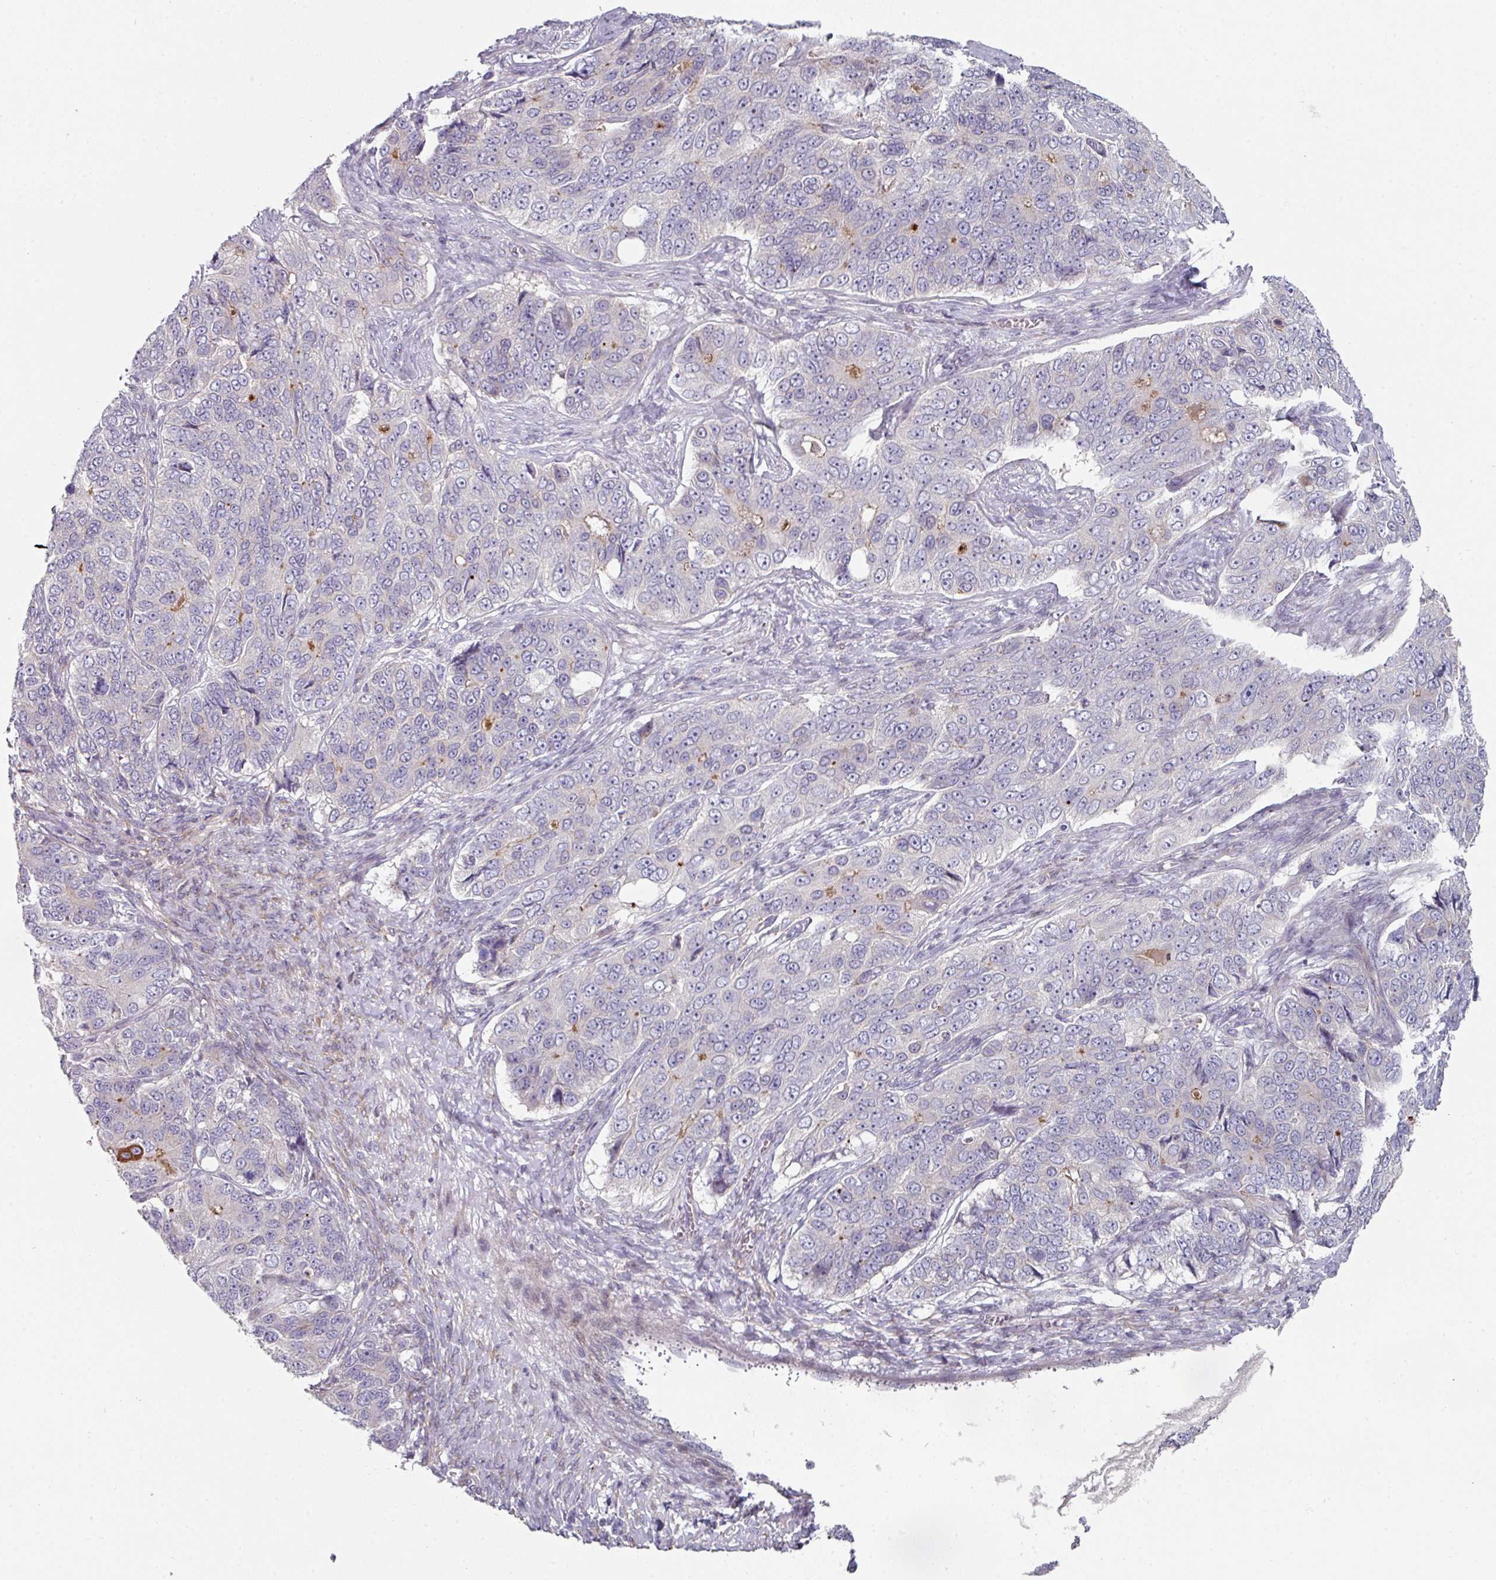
{"staining": {"intensity": "moderate", "quantity": "<25%", "location": "cytoplasmic/membranous"}, "tissue": "ovarian cancer", "cell_type": "Tumor cells", "image_type": "cancer", "snomed": [{"axis": "morphology", "description": "Carcinoma, endometroid"}, {"axis": "topography", "description": "Ovary"}], "caption": "Immunohistochemistry staining of endometroid carcinoma (ovarian), which displays low levels of moderate cytoplasmic/membranous expression in approximately <25% of tumor cells indicating moderate cytoplasmic/membranous protein expression. The staining was performed using DAB (3,3'-diaminobenzidine) (brown) for protein detection and nuclei were counterstained in hematoxylin (blue).", "gene": "WSB2", "patient": {"sex": "female", "age": 51}}